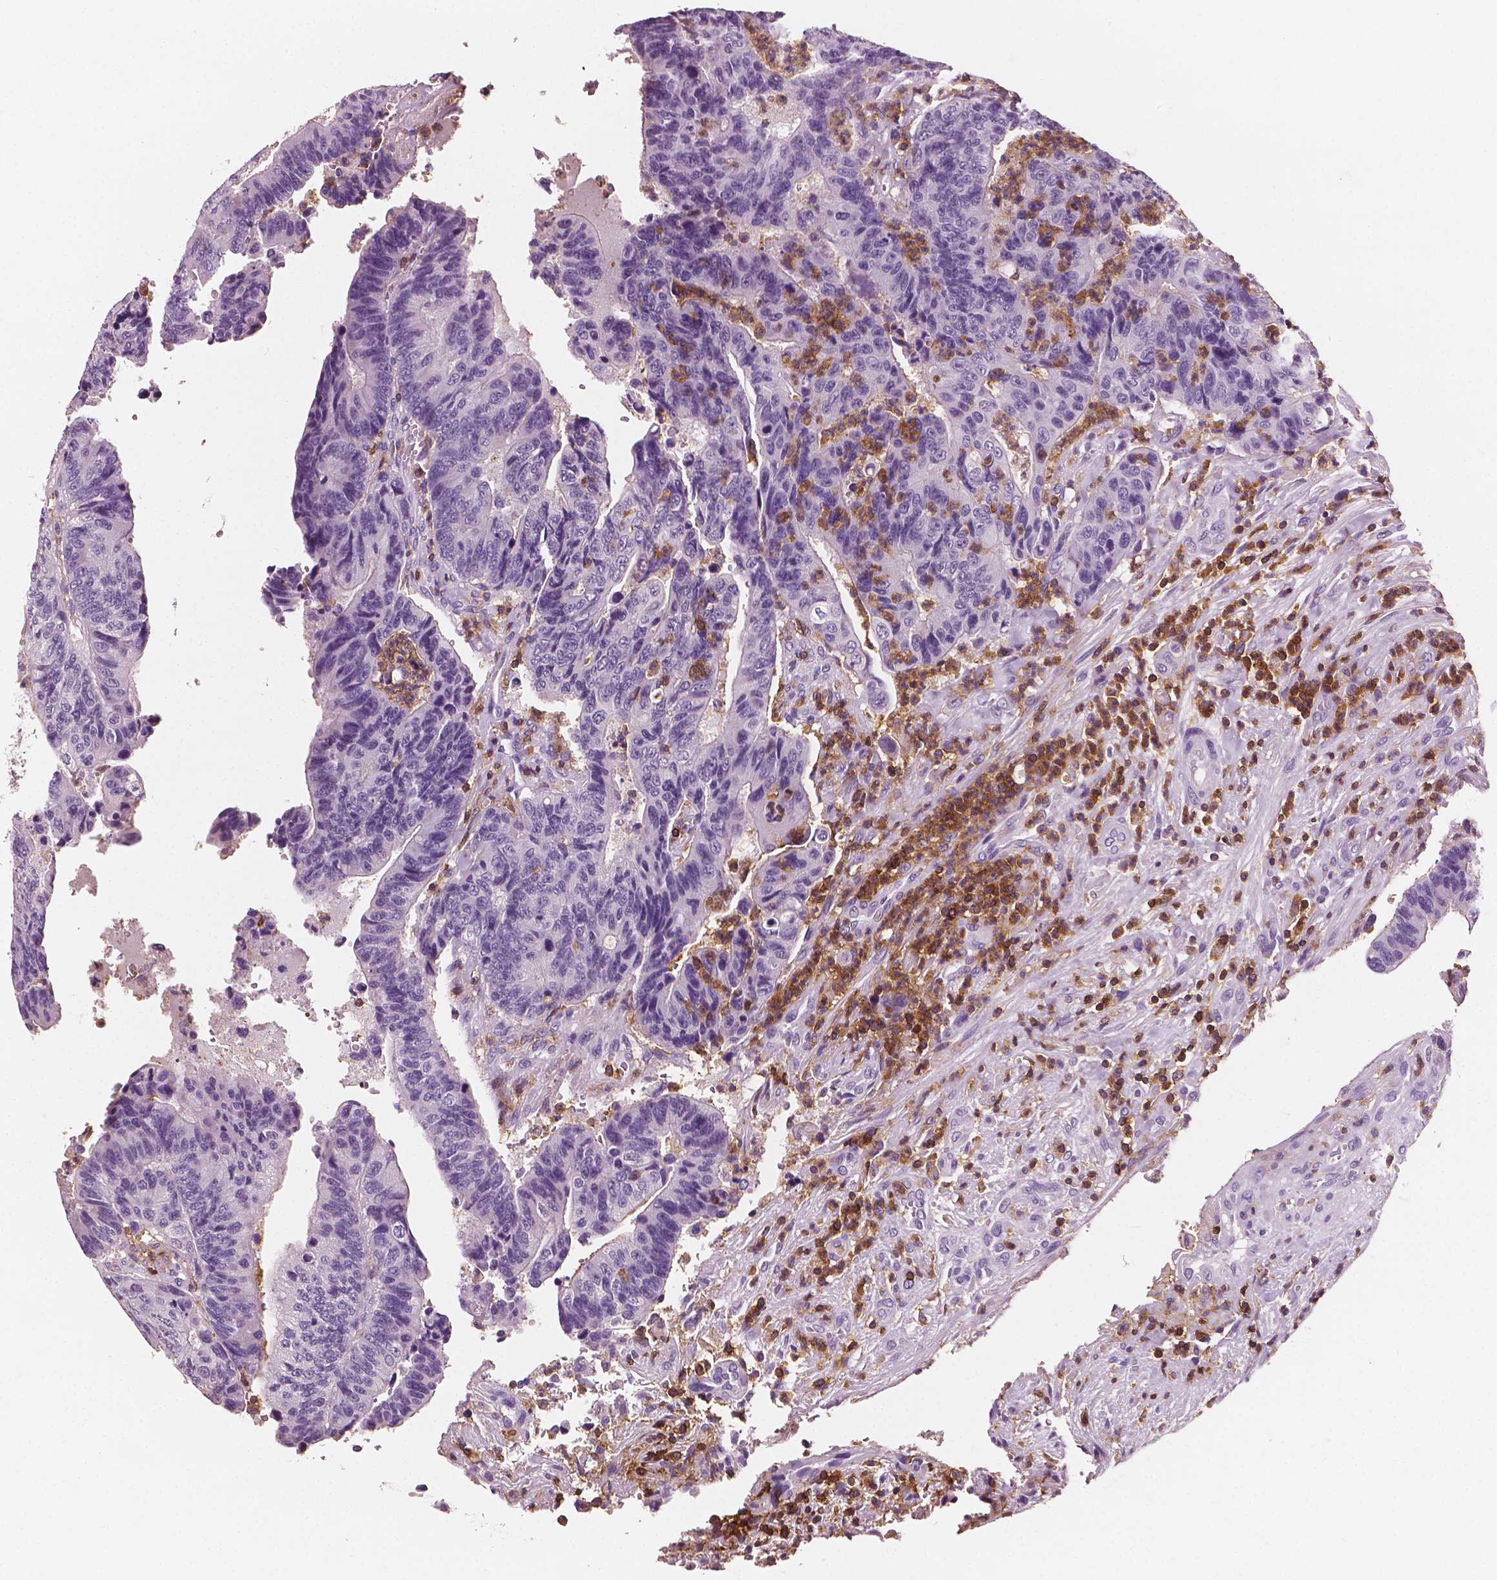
{"staining": {"intensity": "negative", "quantity": "none", "location": "none"}, "tissue": "colorectal cancer", "cell_type": "Tumor cells", "image_type": "cancer", "snomed": [{"axis": "morphology", "description": "Adenocarcinoma, NOS"}, {"axis": "topography", "description": "Colon"}], "caption": "IHC of human colorectal cancer (adenocarcinoma) reveals no expression in tumor cells. (DAB (3,3'-diaminobenzidine) immunohistochemistry with hematoxylin counter stain).", "gene": "PTPRC", "patient": {"sex": "female", "age": 48}}